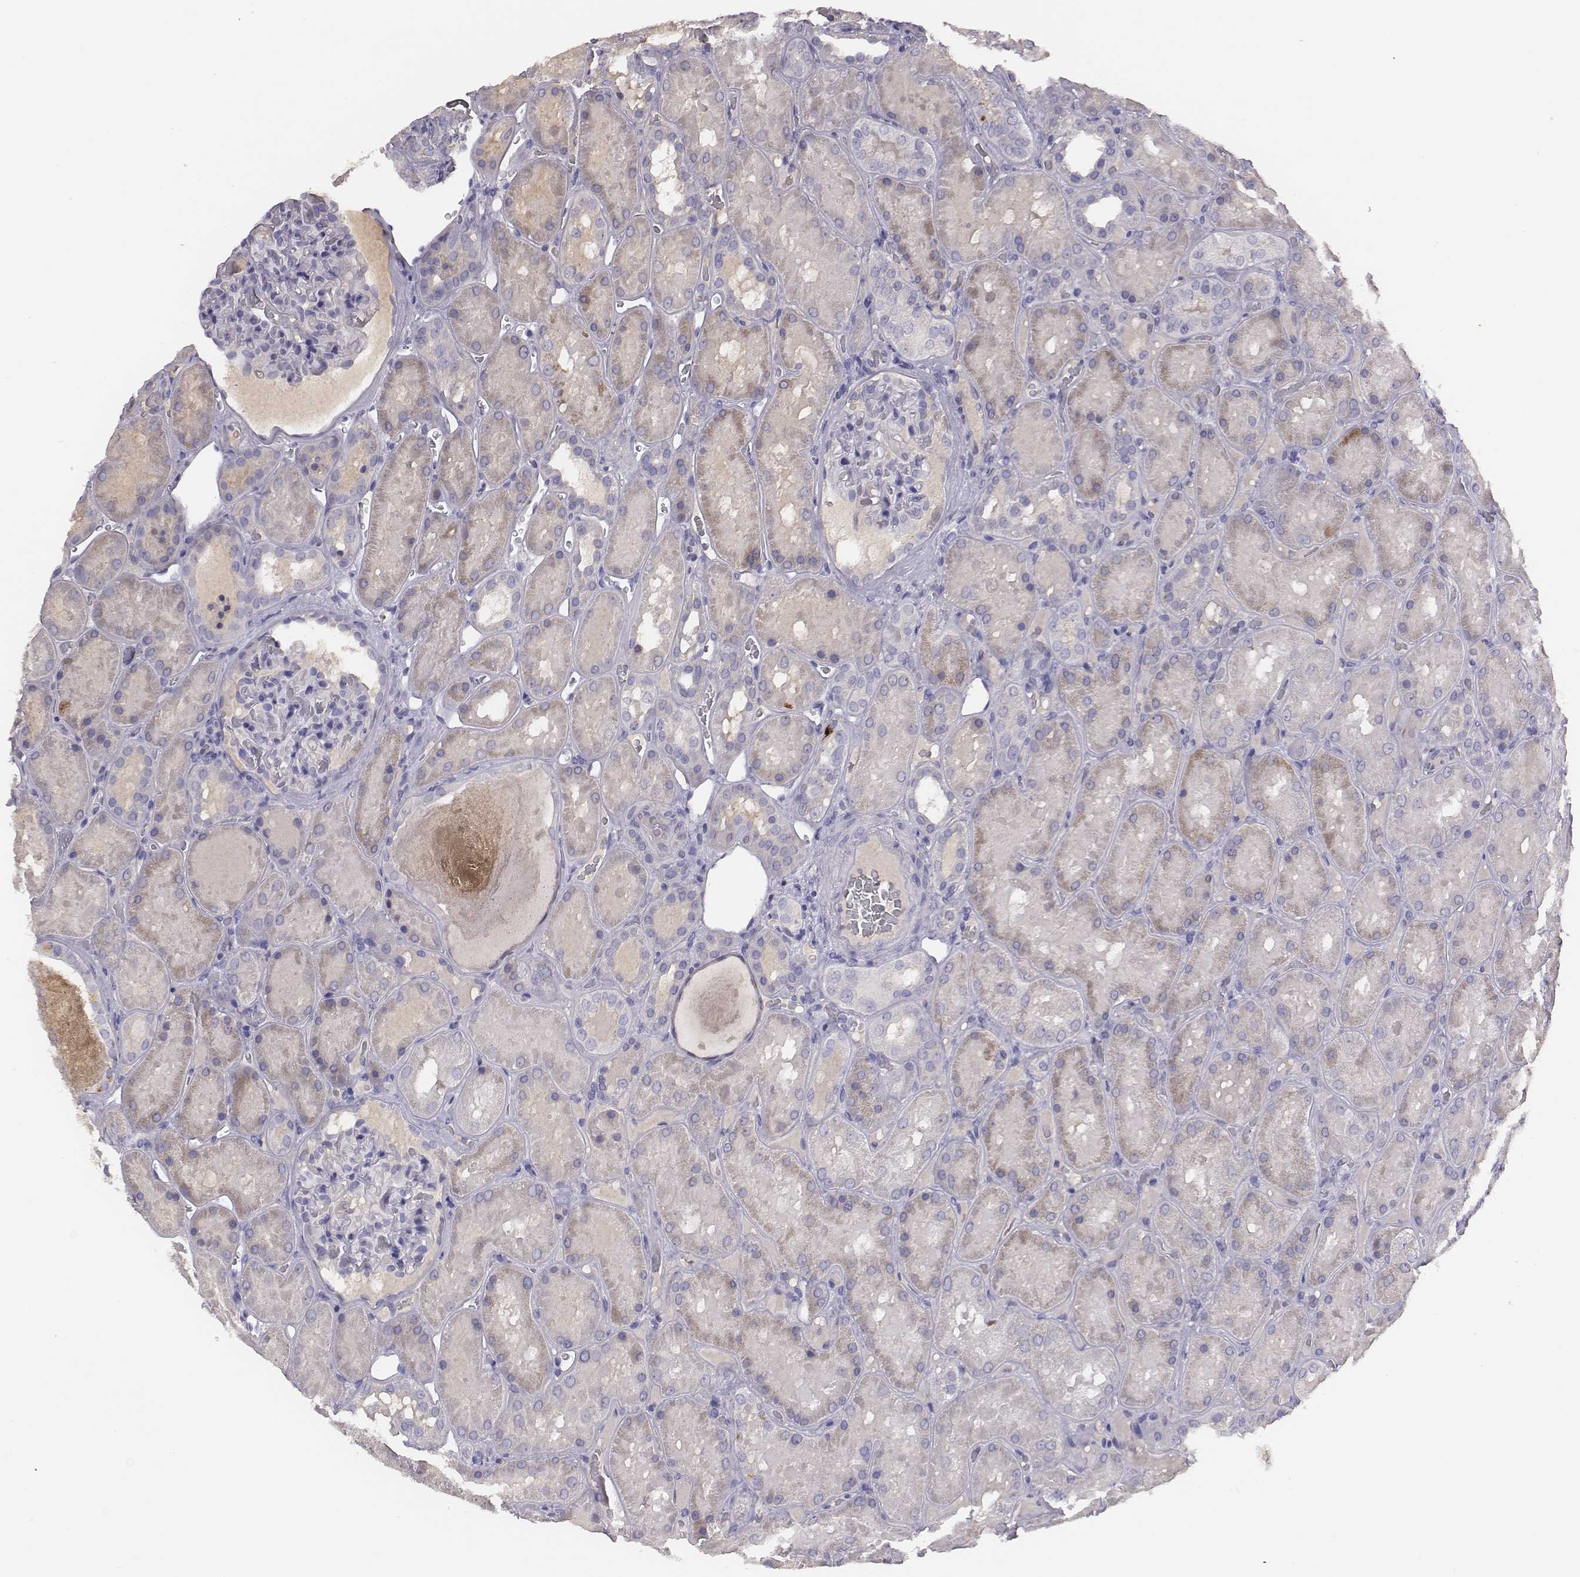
{"staining": {"intensity": "negative", "quantity": "none", "location": "none"}, "tissue": "kidney", "cell_type": "Cells in glomeruli", "image_type": "normal", "snomed": [{"axis": "morphology", "description": "Normal tissue, NOS"}, {"axis": "topography", "description": "Kidney"}], "caption": "Immunohistochemistry histopathology image of benign kidney: kidney stained with DAB shows no significant protein staining in cells in glomeruli. The staining was performed using DAB (3,3'-diaminobenzidine) to visualize the protein expression in brown, while the nuclei were stained in blue with hematoxylin (Magnification: 20x).", "gene": "EN1", "patient": {"sex": "male", "age": 73}}